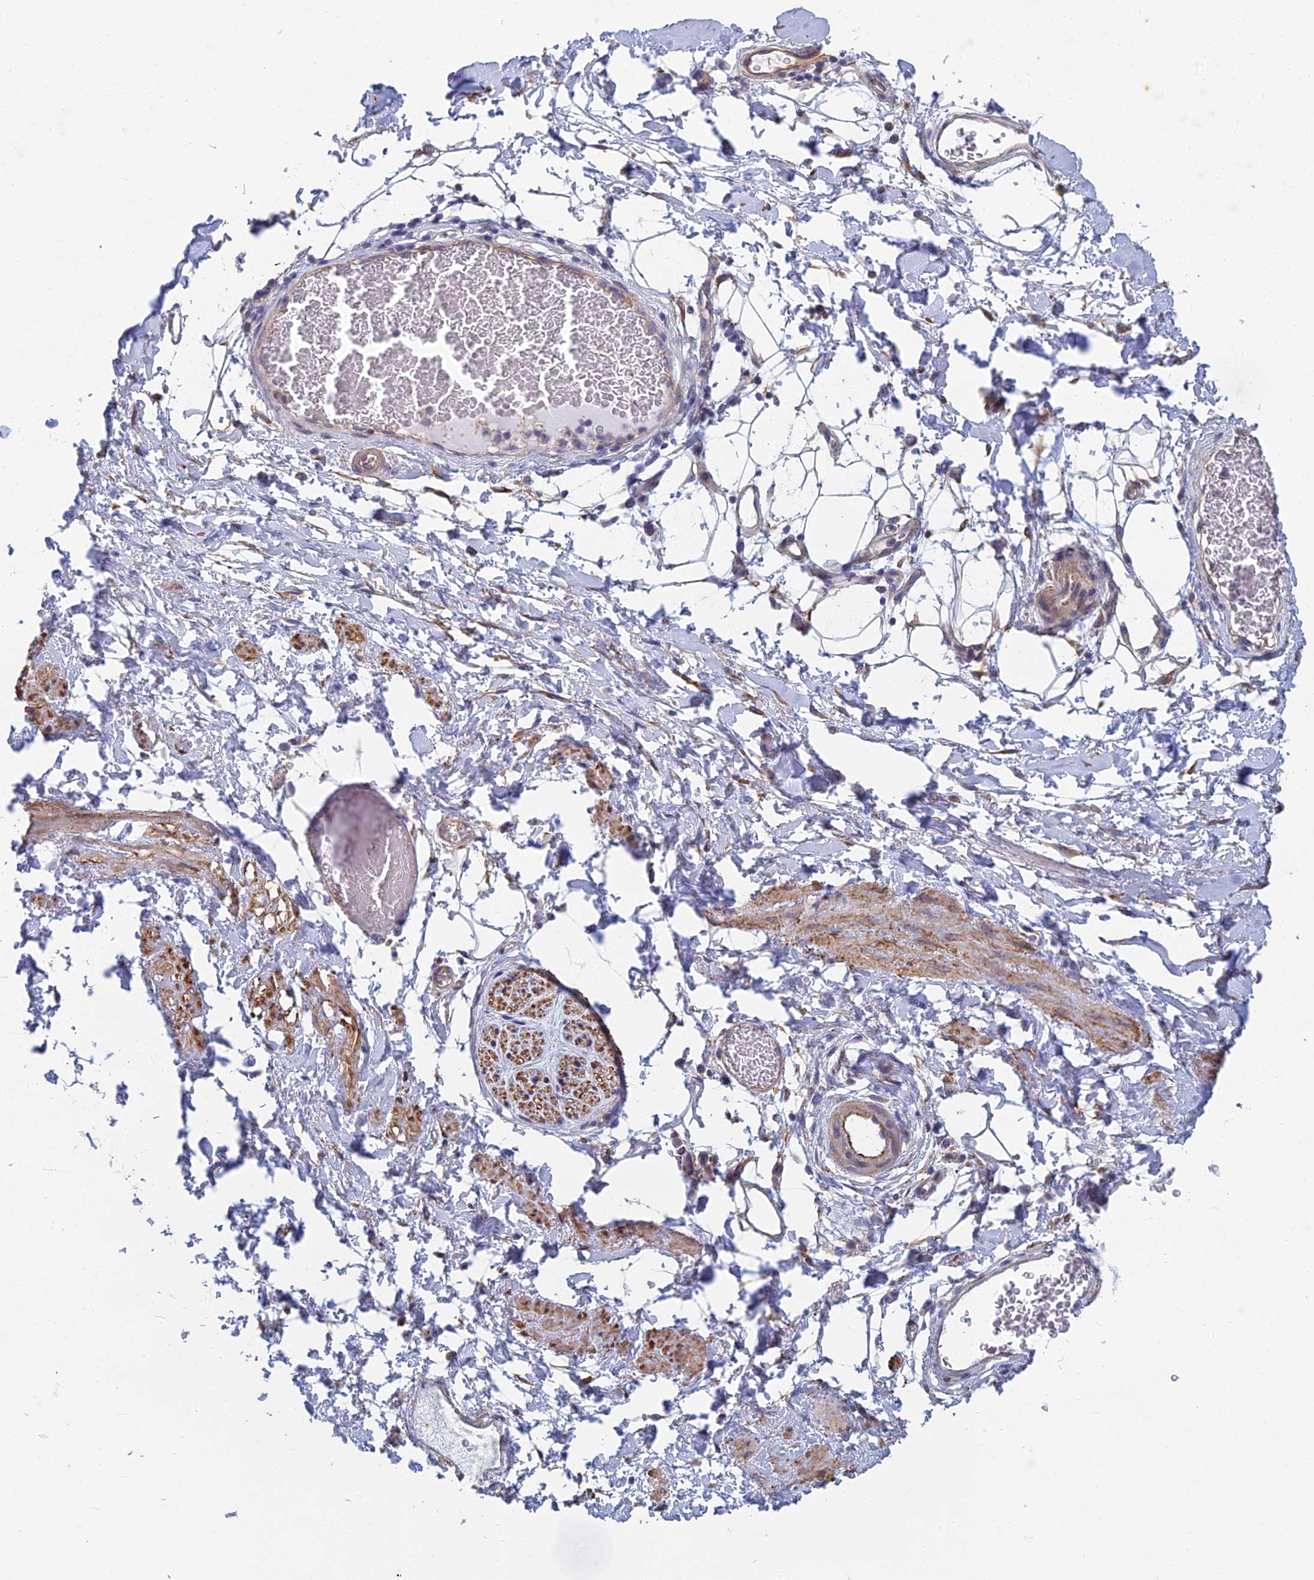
{"staining": {"intensity": "negative", "quantity": "none", "location": "none"}, "tissue": "adipose tissue", "cell_type": "Adipocytes", "image_type": "normal", "snomed": [{"axis": "morphology", "description": "Normal tissue, NOS"}, {"axis": "morphology", "description": "Adenocarcinoma, NOS"}, {"axis": "topography", "description": "Rectum"}, {"axis": "topography", "description": "Vagina"}, {"axis": "topography", "description": "Peripheral nerve tissue"}], "caption": "This histopathology image is of benign adipose tissue stained with IHC to label a protein in brown with the nuclei are counter-stained blue. There is no expression in adipocytes.", "gene": "PCDHA5", "patient": {"sex": "female", "age": 71}}